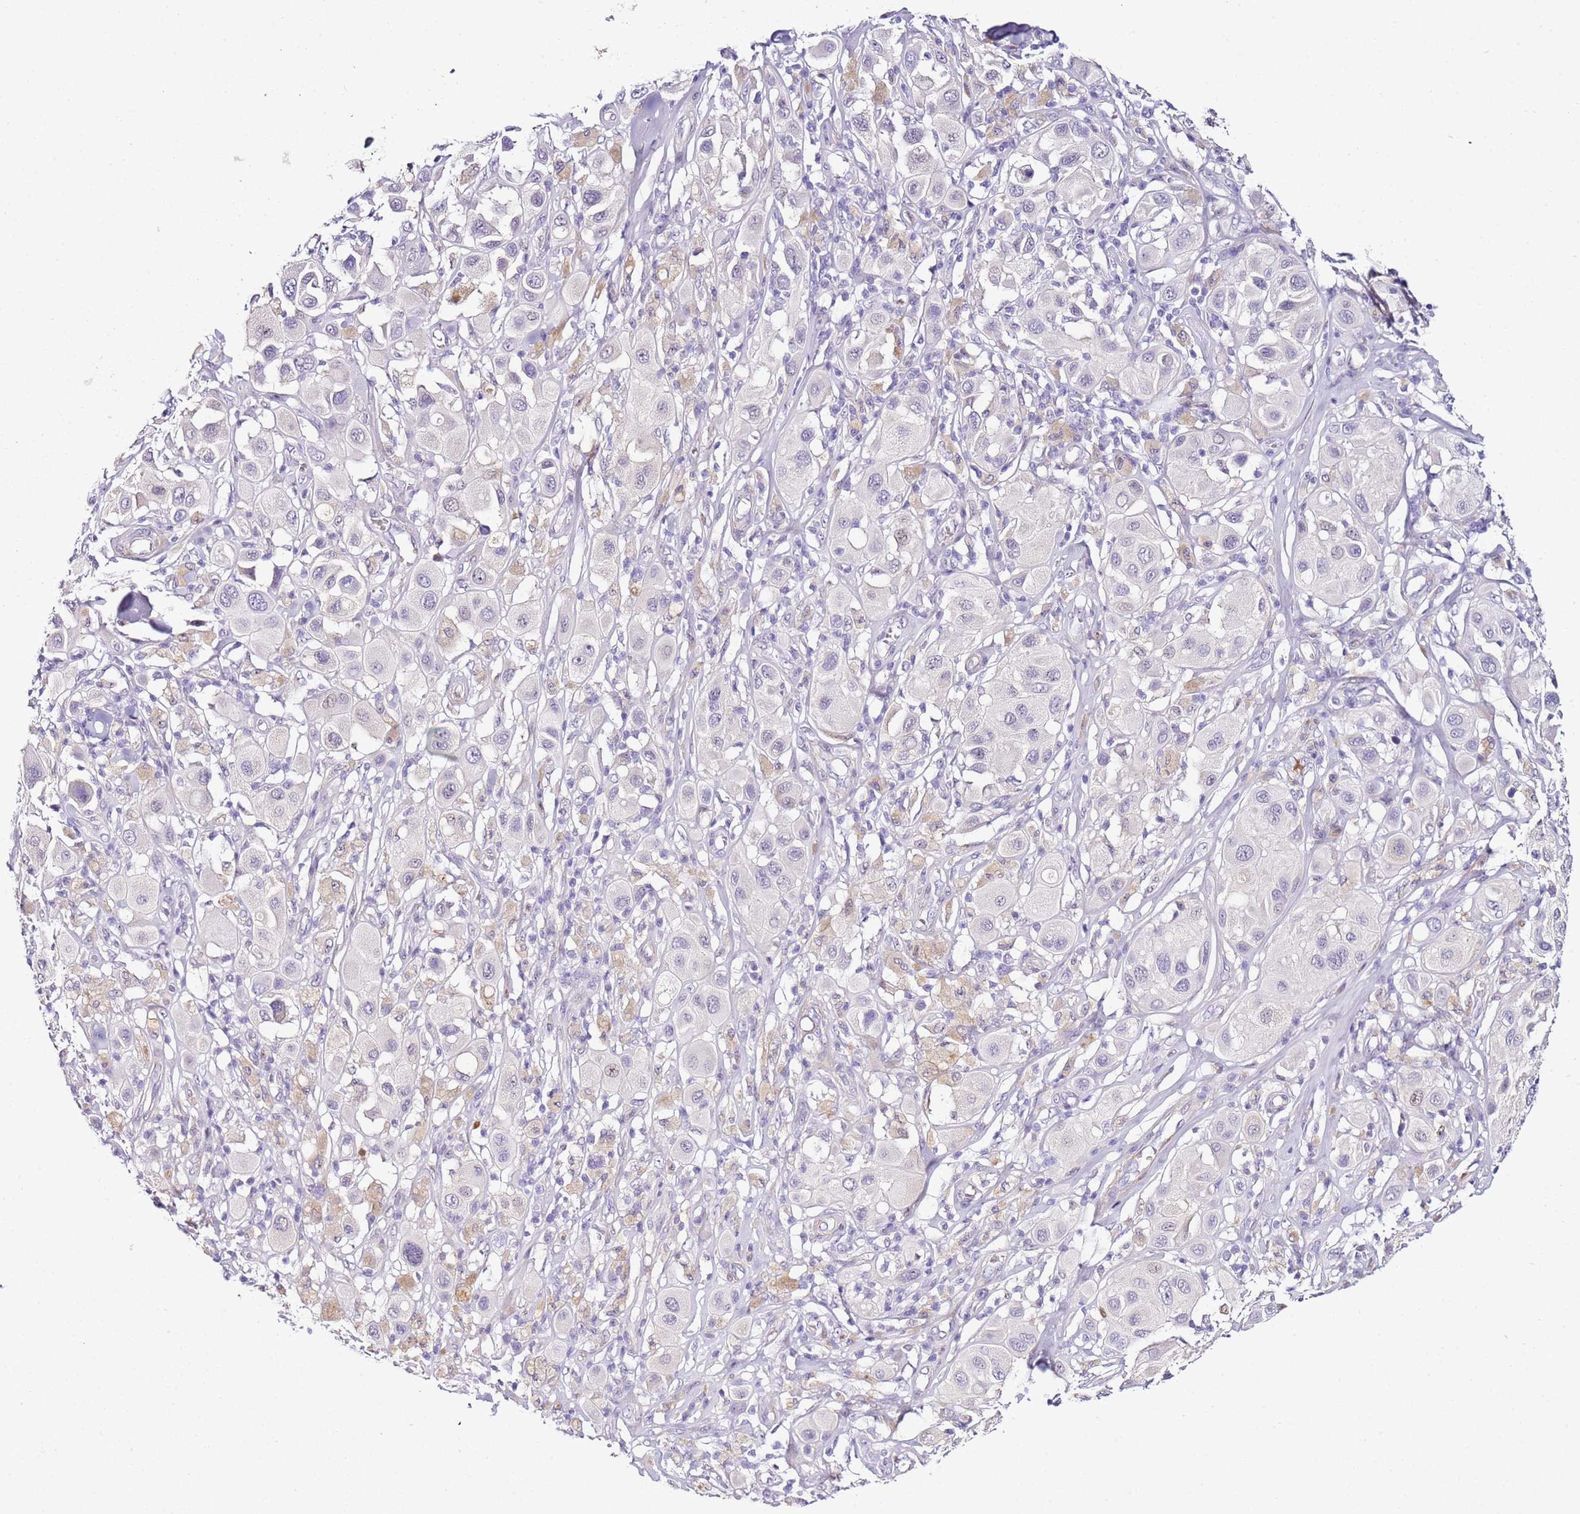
{"staining": {"intensity": "negative", "quantity": "none", "location": "none"}, "tissue": "melanoma", "cell_type": "Tumor cells", "image_type": "cancer", "snomed": [{"axis": "morphology", "description": "Malignant melanoma, Metastatic site"}, {"axis": "topography", "description": "Skin"}], "caption": "Histopathology image shows no protein positivity in tumor cells of malignant melanoma (metastatic site) tissue.", "gene": "HGD", "patient": {"sex": "male", "age": 41}}